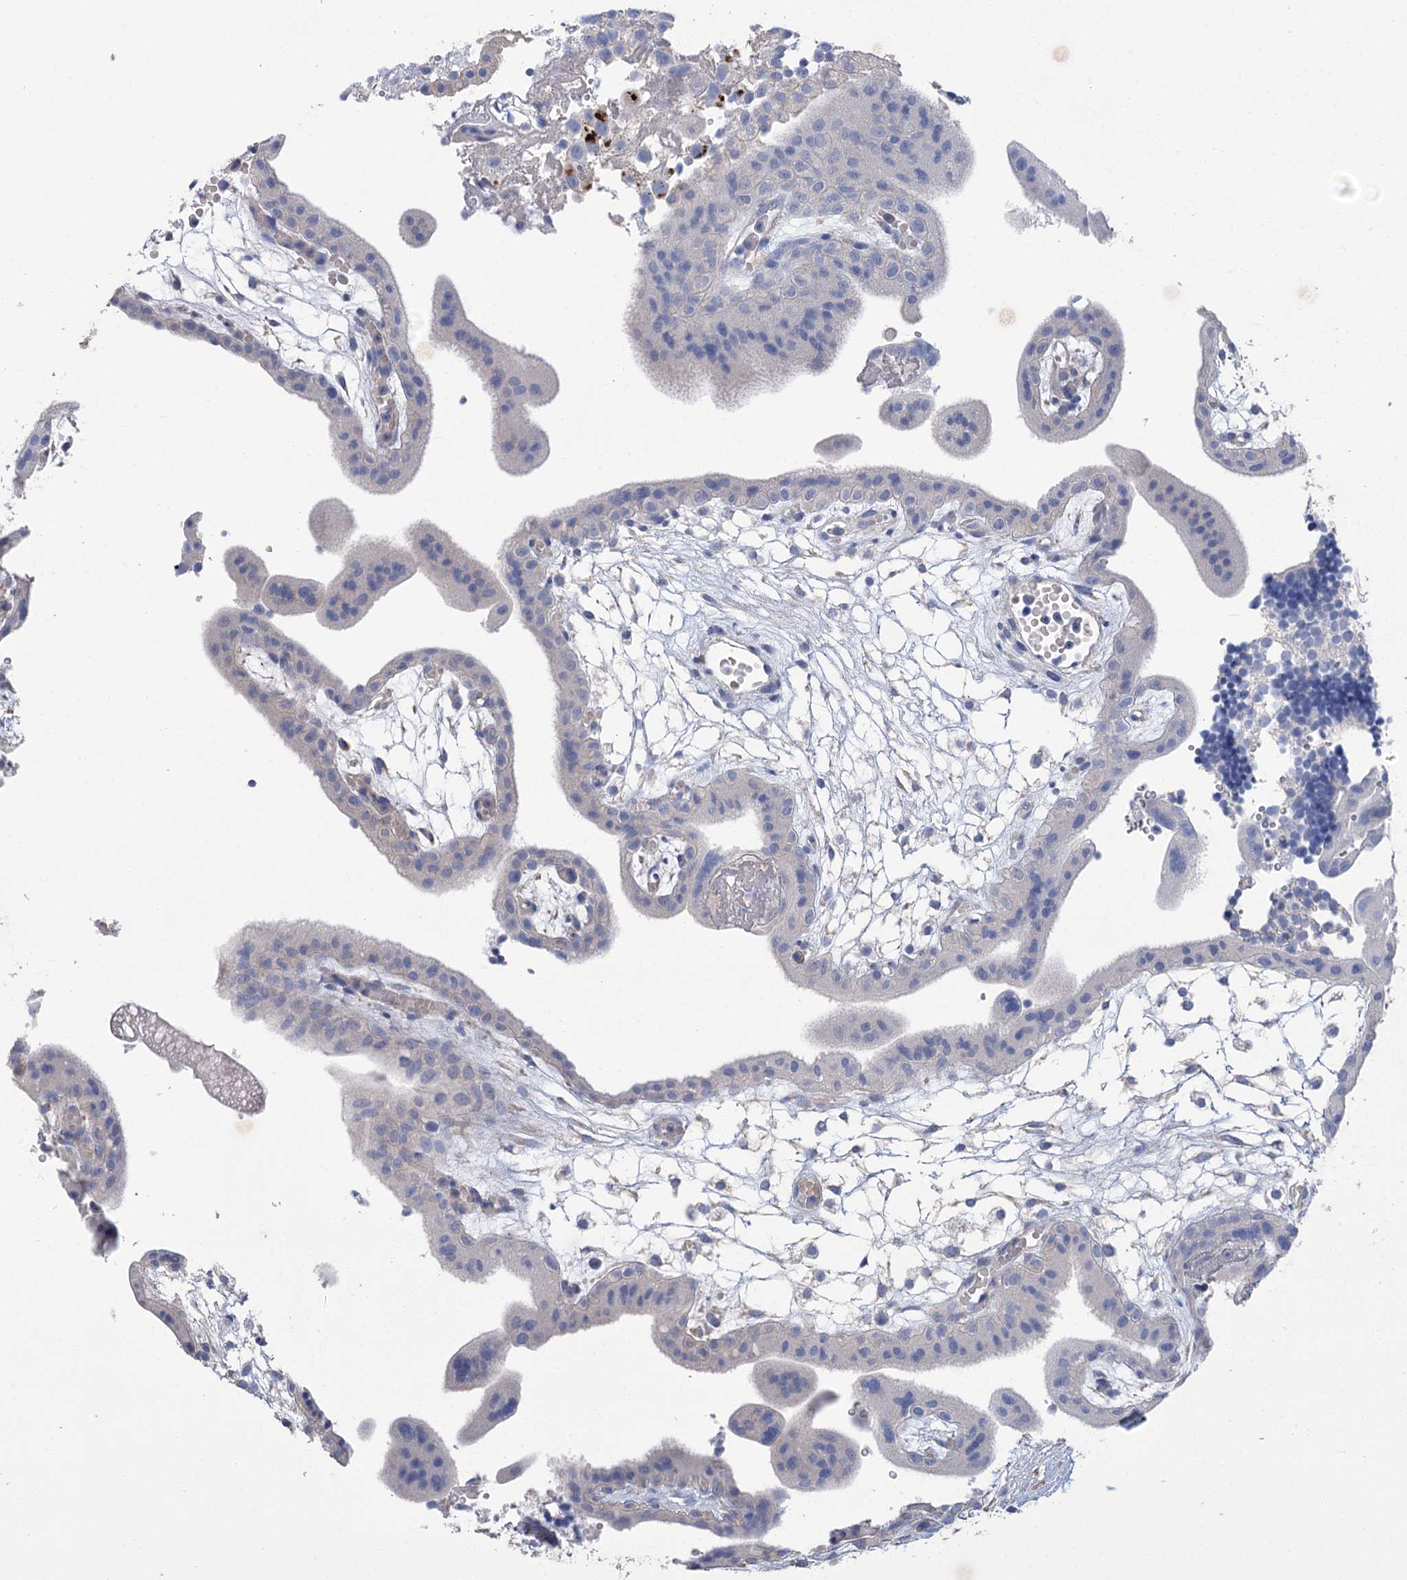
{"staining": {"intensity": "negative", "quantity": "none", "location": "none"}, "tissue": "placenta", "cell_type": "Trophoblastic cells", "image_type": "normal", "snomed": [{"axis": "morphology", "description": "Normal tissue, NOS"}, {"axis": "topography", "description": "Placenta"}], "caption": "This is an immunohistochemistry photomicrograph of normal placenta. There is no expression in trophoblastic cells.", "gene": "SLC9A3", "patient": {"sex": "female", "age": 18}}